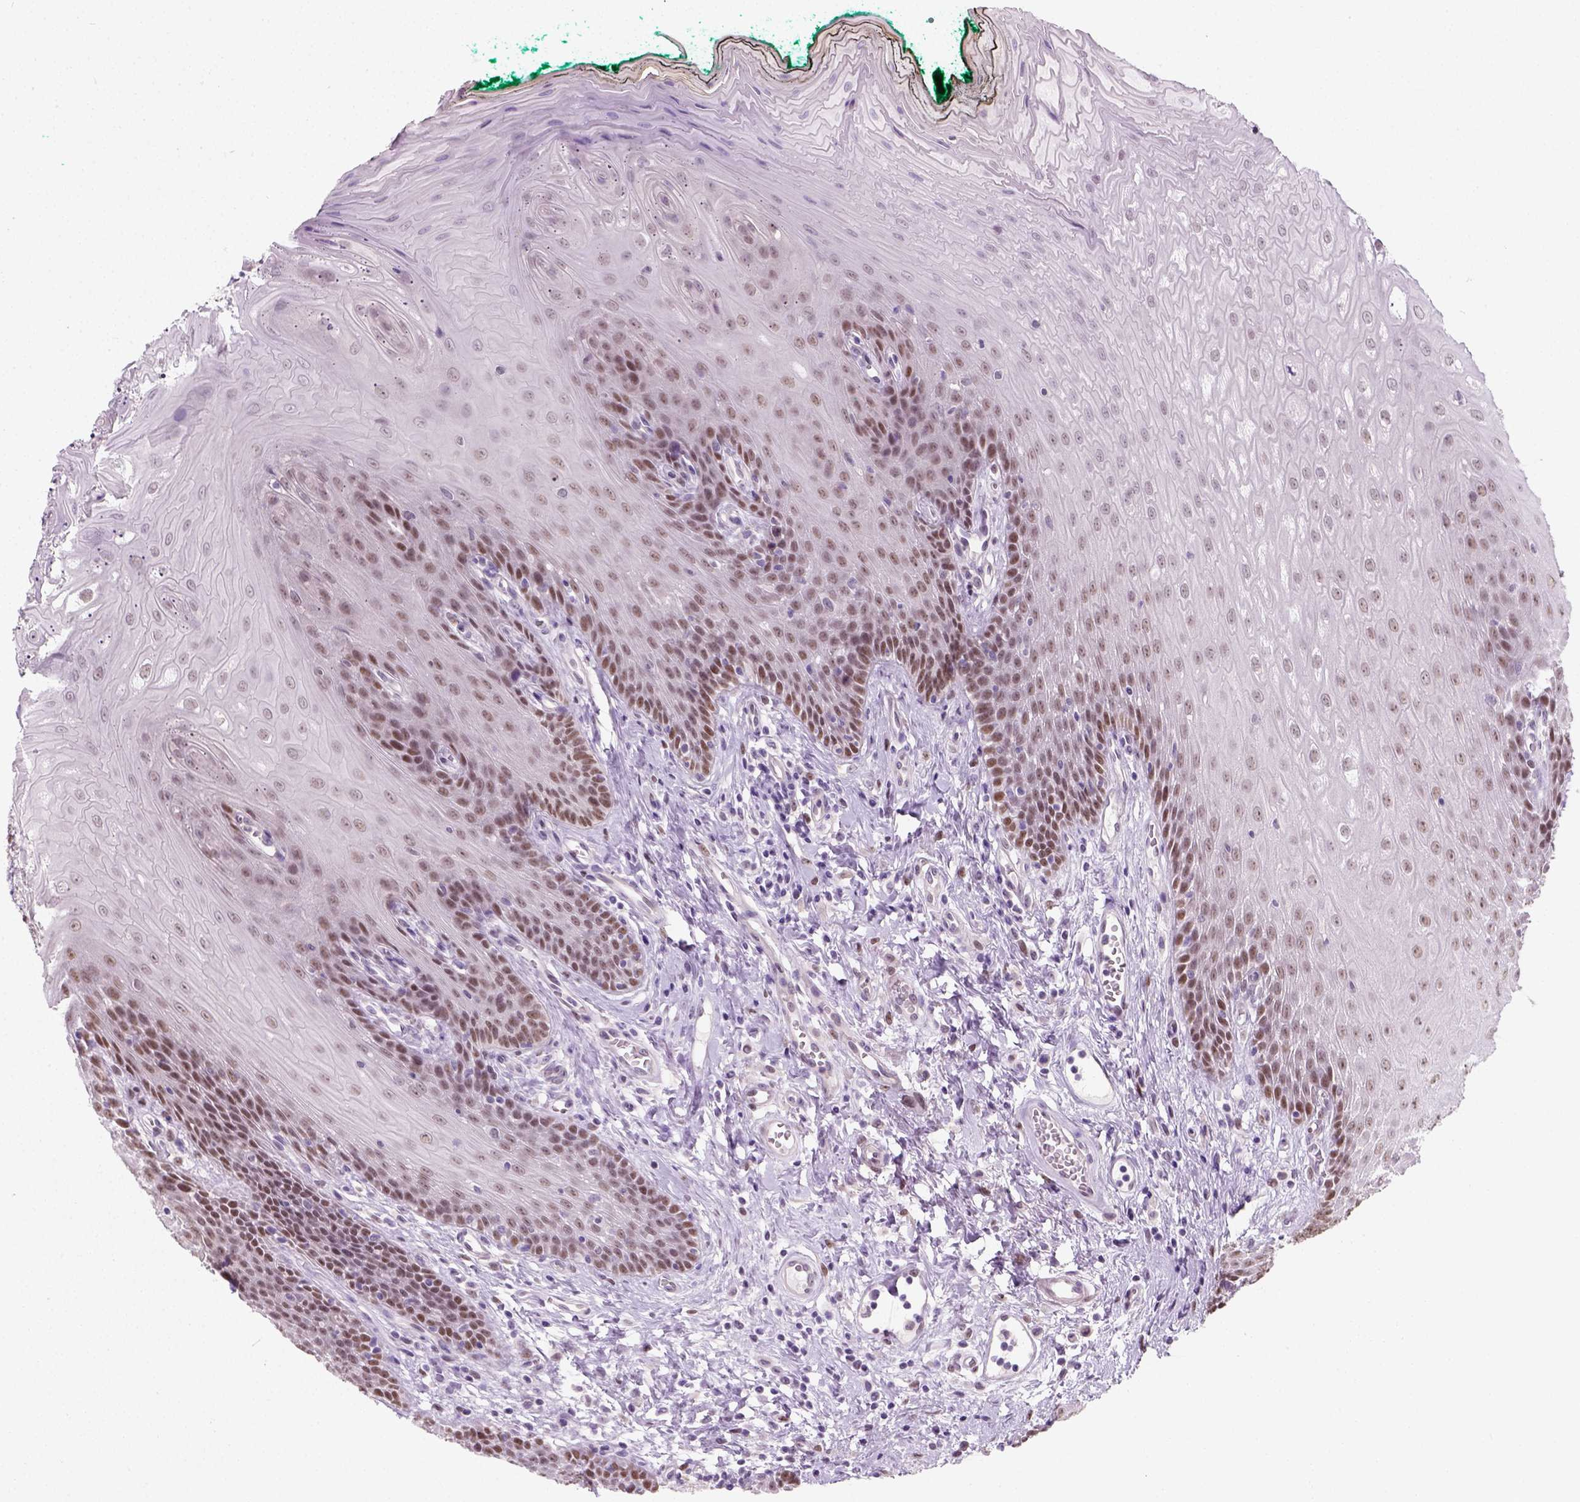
{"staining": {"intensity": "moderate", "quantity": "25%-75%", "location": "nuclear"}, "tissue": "oral mucosa", "cell_type": "Squamous epithelial cells", "image_type": "normal", "snomed": [{"axis": "morphology", "description": "Normal tissue, NOS"}, {"axis": "topography", "description": "Oral tissue"}], "caption": "The image reveals immunohistochemical staining of benign oral mucosa. There is moderate nuclear staining is seen in about 25%-75% of squamous epithelial cells. (Brightfield microscopy of DAB IHC at high magnification).", "gene": "C1orf112", "patient": {"sex": "female", "age": 68}}